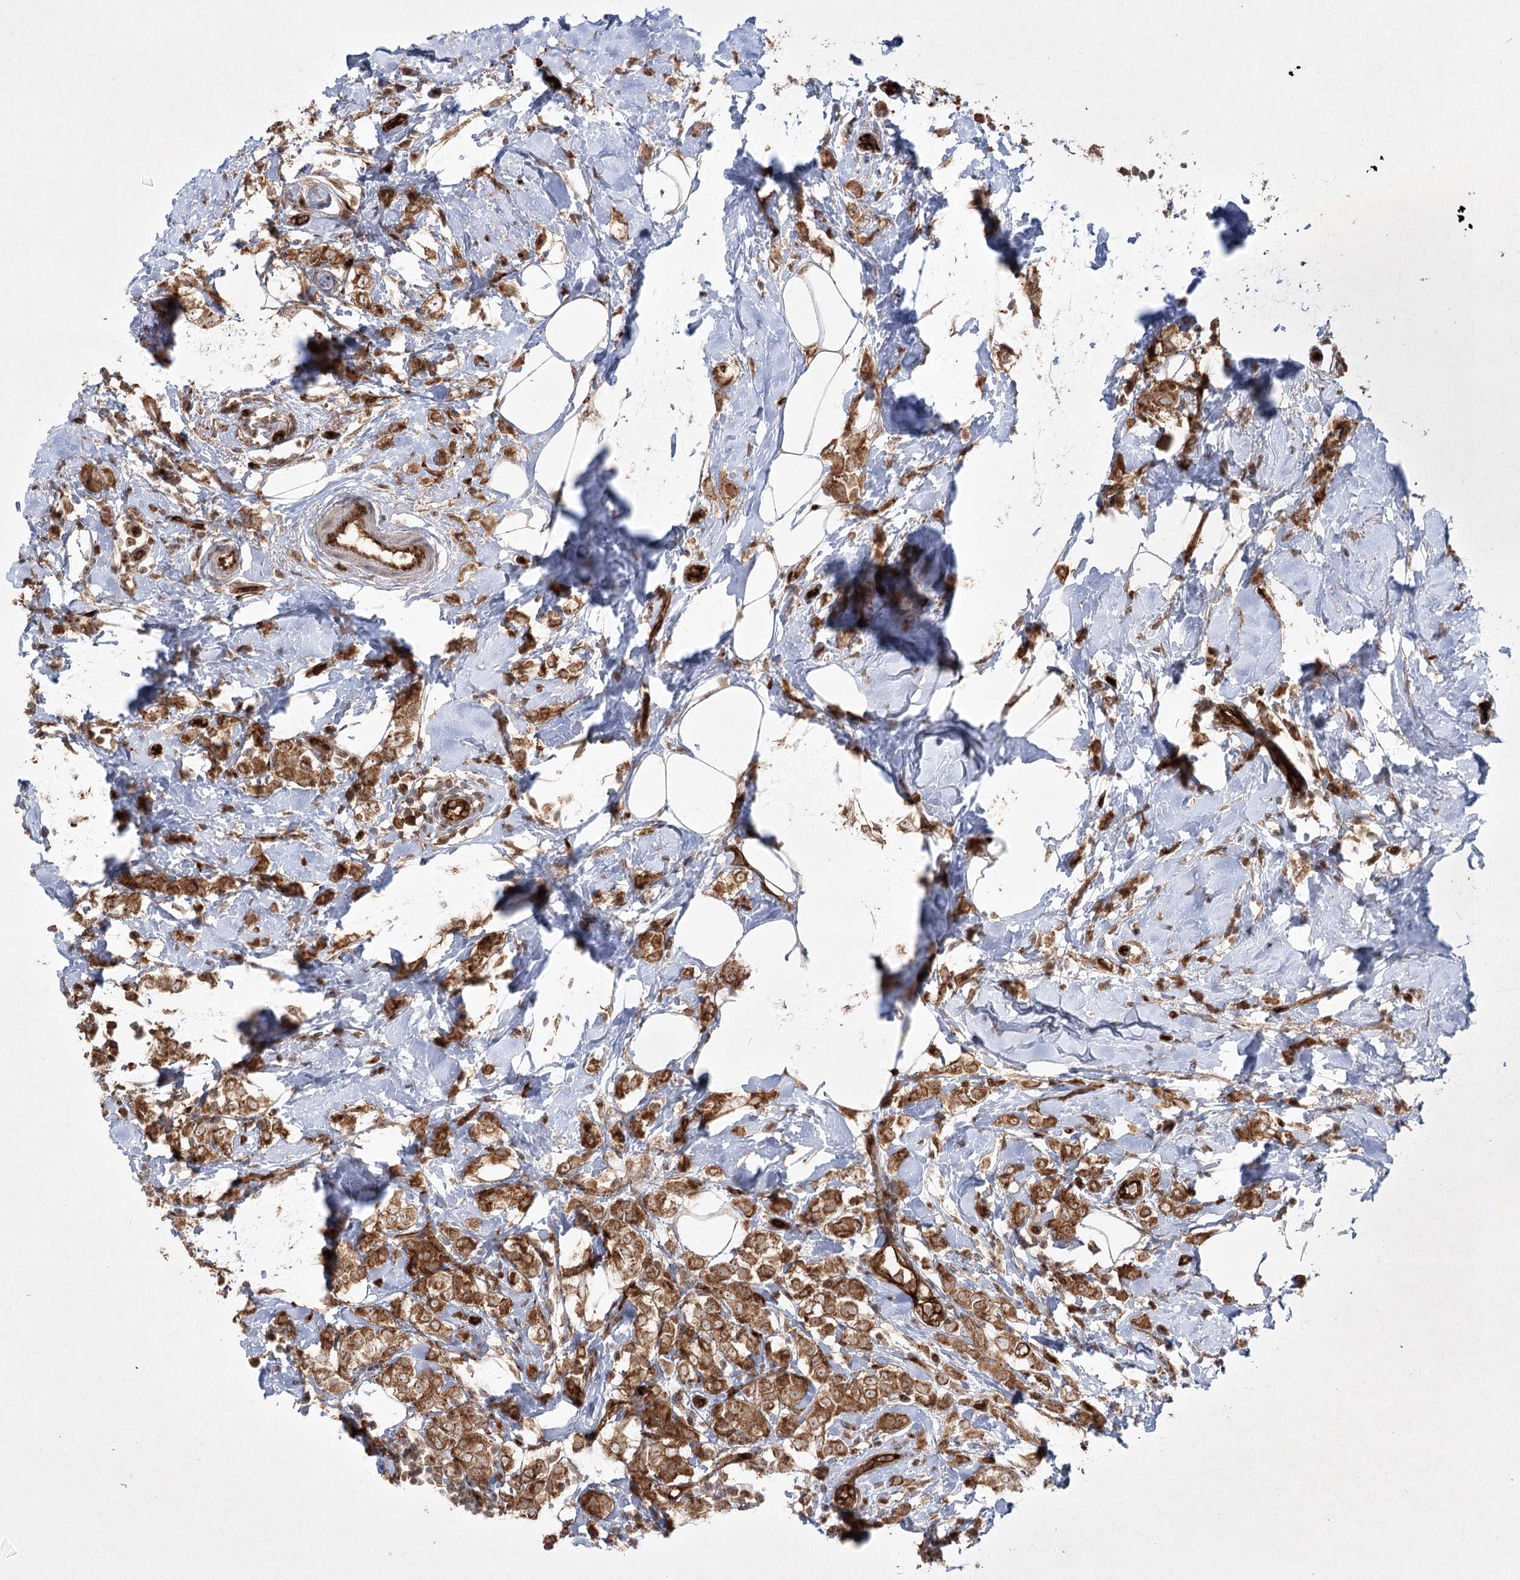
{"staining": {"intensity": "strong", "quantity": ">75%", "location": "cytoplasmic/membranous"}, "tissue": "breast cancer", "cell_type": "Tumor cells", "image_type": "cancer", "snomed": [{"axis": "morphology", "description": "Lobular carcinoma"}, {"axis": "topography", "description": "Breast"}], "caption": "Immunohistochemistry image of human lobular carcinoma (breast) stained for a protein (brown), which displays high levels of strong cytoplasmic/membranous positivity in approximately >75% of tumor cells.", "gene": "ARHGAP31", "patient": {"sex": "female", "age": 47}}